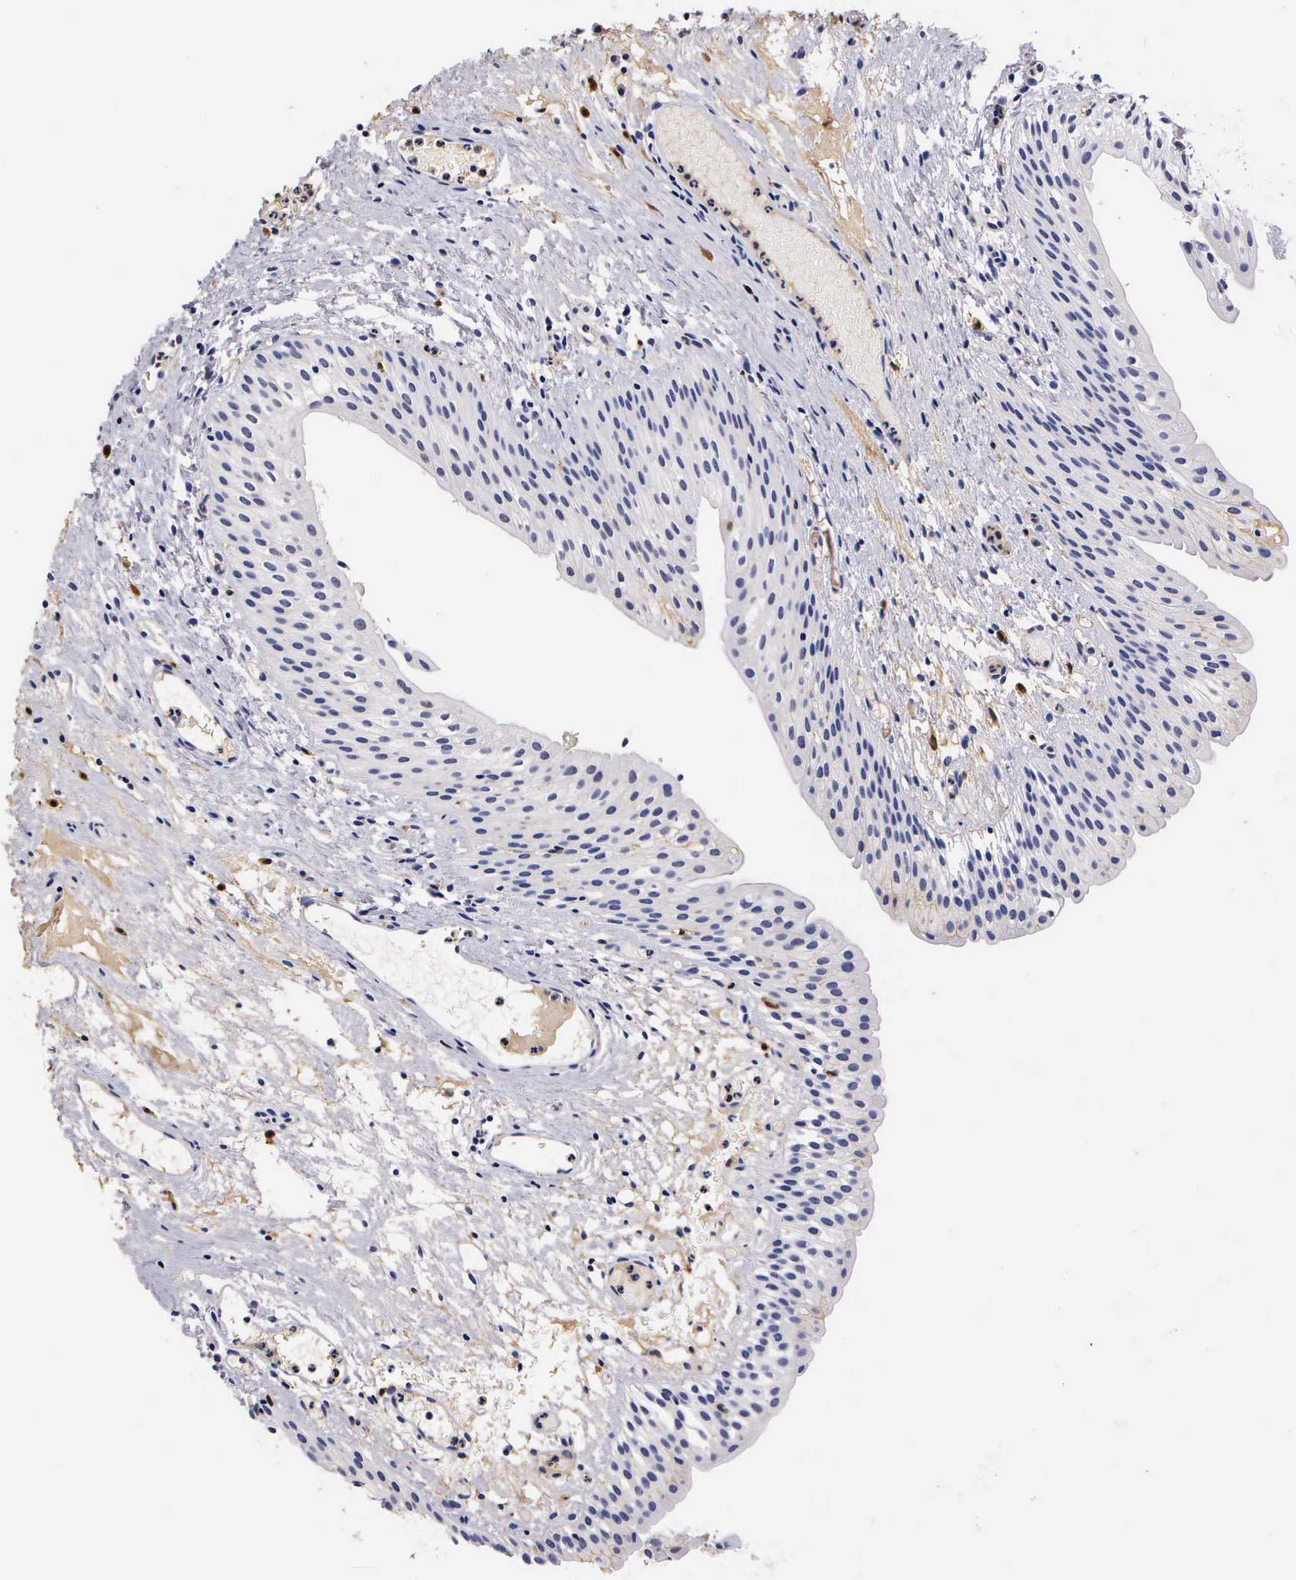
{"staining": {"intensity": "negative", "quantity": "none", "location": "none"}, "tissue": "urinary bladder", "cell_type": "Urothelial cells", "image_type": "normal", "snomed": [{"axis": "morphology", "description": "Normal tissue, NOS"}, {"axis": "topography", "description": "Urinary bladder"}], "caption": "Protein analysis of unremarkable urinary bladder exhibits no significant staining in urothelial cells. The staining was performed using DAB to visualize the protein expression in brown, while the nuclei were stained in blue with hematoxylin (Magnification: 20x).", "gene": "RENBP", "patient": {"sex": "male", "age": 48}}